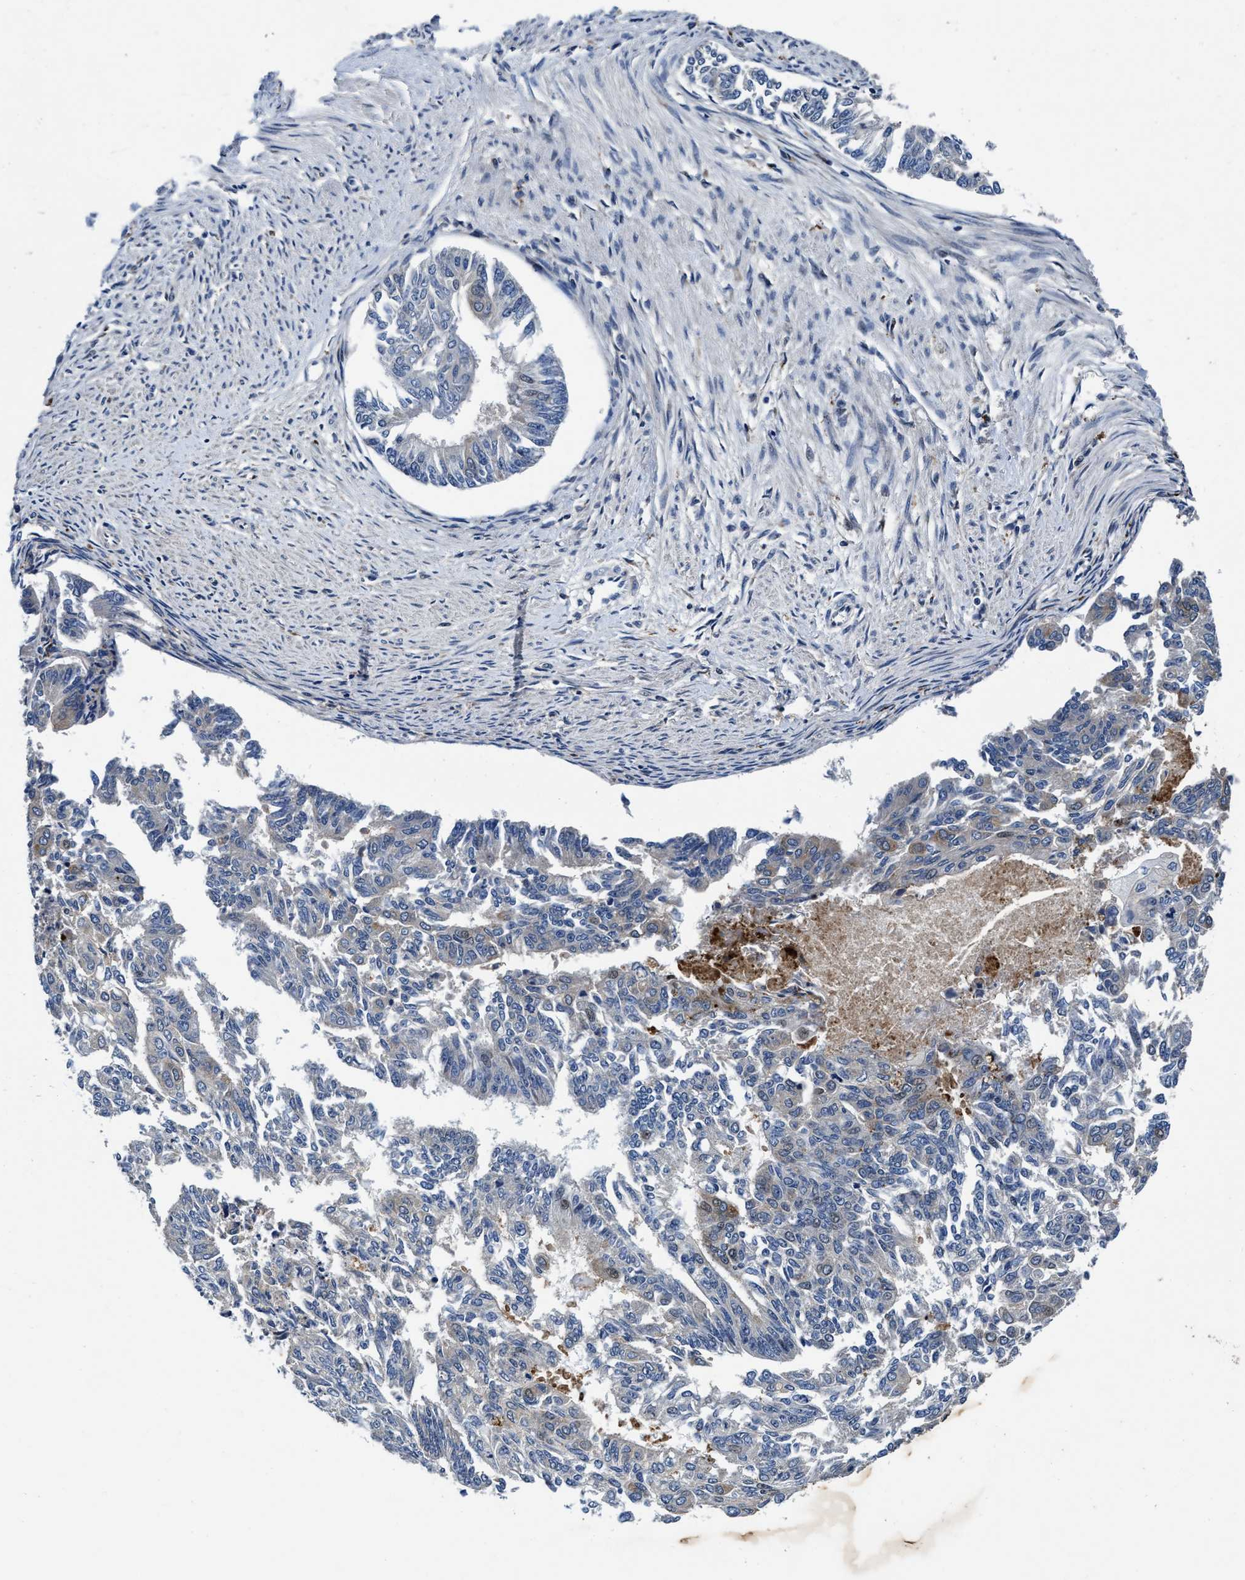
{"staining": {"intensity": "negative", "quantity": "none", "location": "none"}, "tissue": "endometrial cancer", "cell_type": "Tumor cells", "image_type": "cancer", "snomed": [{"axis": "morphology", "description": "Adenocarcinoma, NOS"}, {"axis": "topography", "description": "Endometrium"}], "caption": "Human endometrial adenocarcinoma stained for a protein using IHC exhibits no staining in tumor cells.", "gene": "C2orf66", "patient": {"sex": "female", "age": 32}}